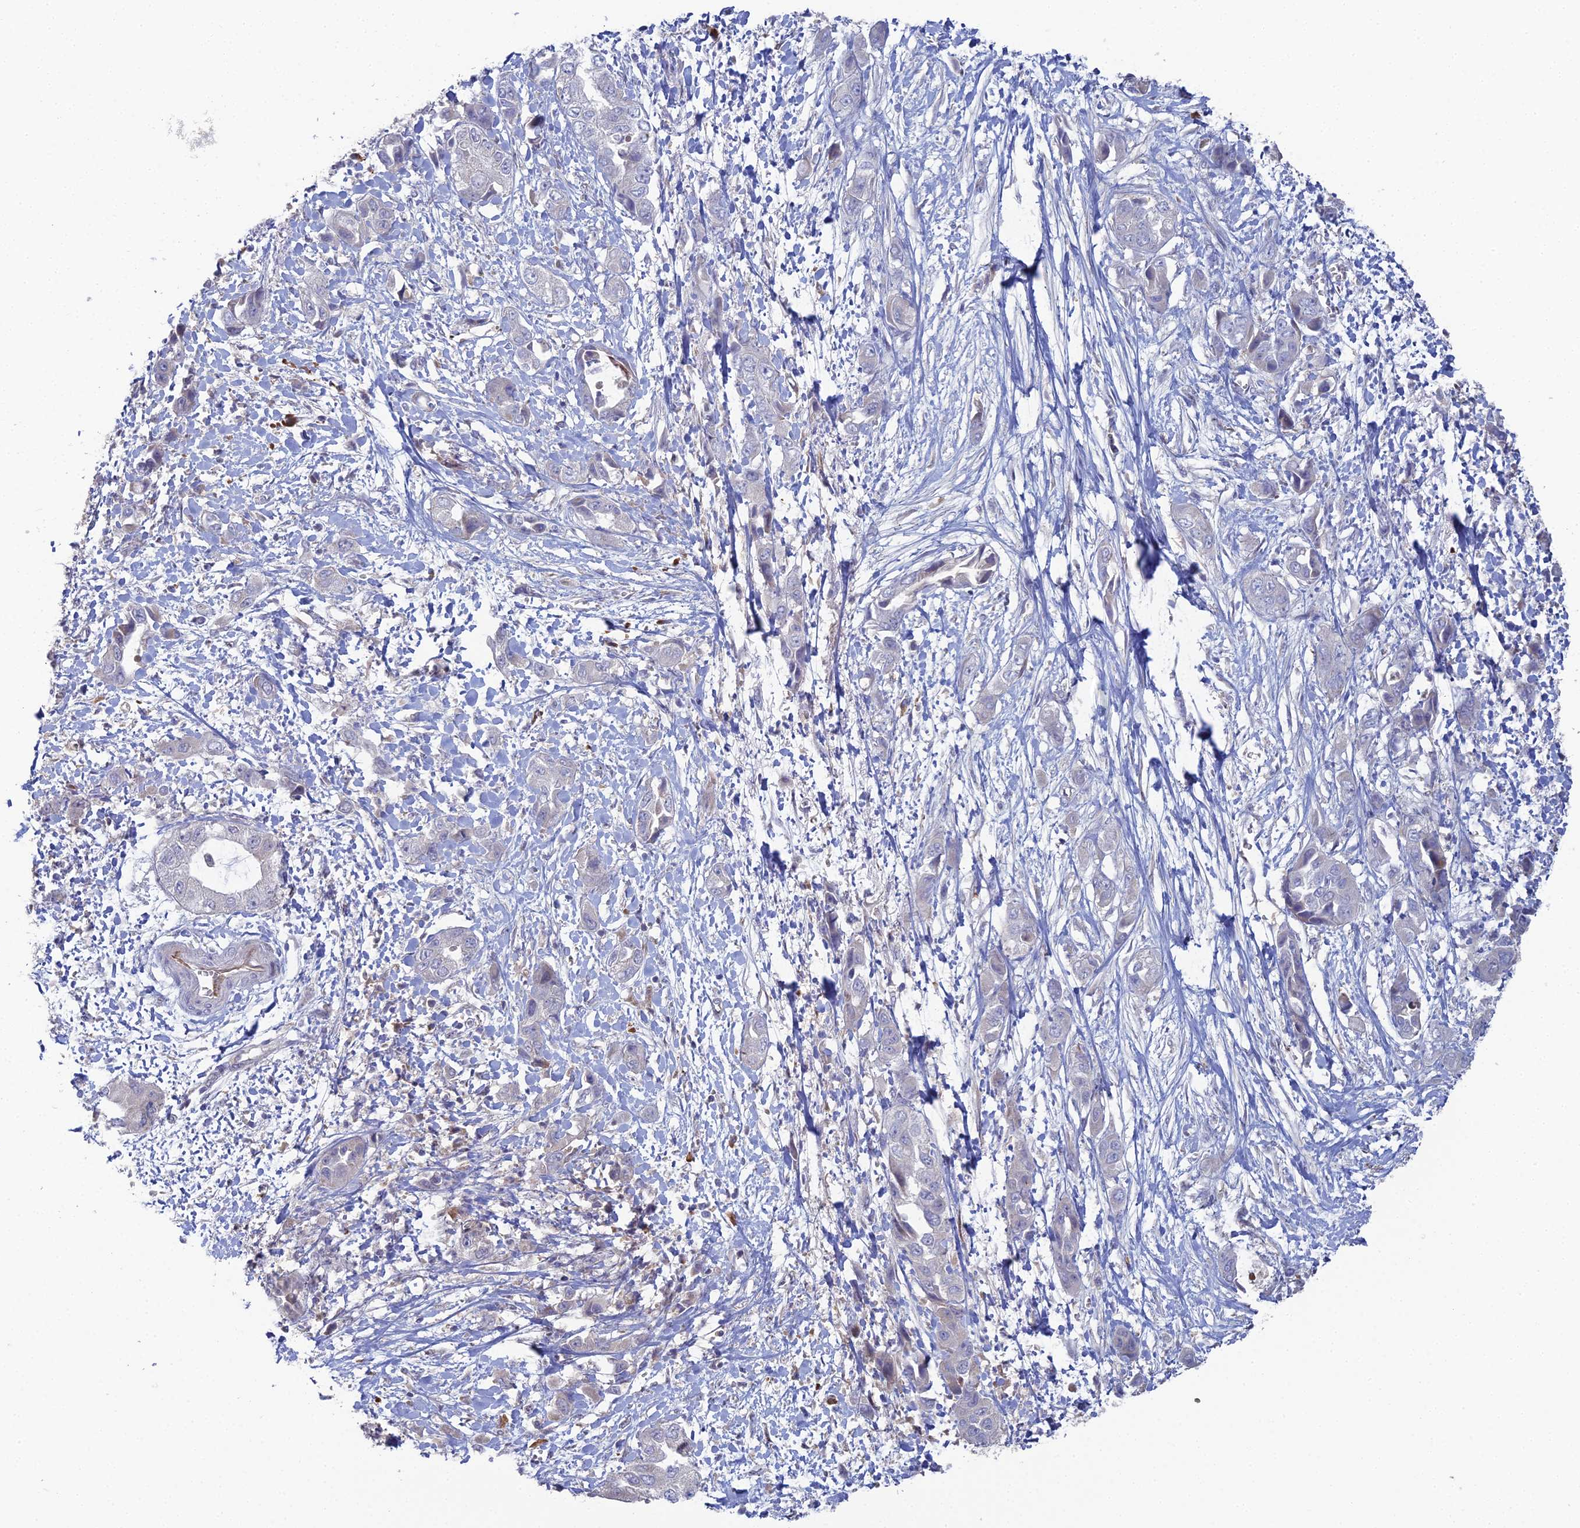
{"staining": {"intensity": "negative", "quantity": "none", "location": "none"}, "tissue": "liver cancer", "cell_type": "Tumor cells", "image_type": "cancer", "snomed": [{"axis": "morphology", "description": "Cholangiocarcinoma"}, {"axis": "topography", "description": "Liver"}], "caption": "Tumor cells are negative for protein expression in human liver cancer (cholangiocarcinoma). (DAB immunohistochemistry visualized using brightfield microscopy, high magnification).", "gene": "ARL16", "patient": {"sex": "female", "age": 52}}